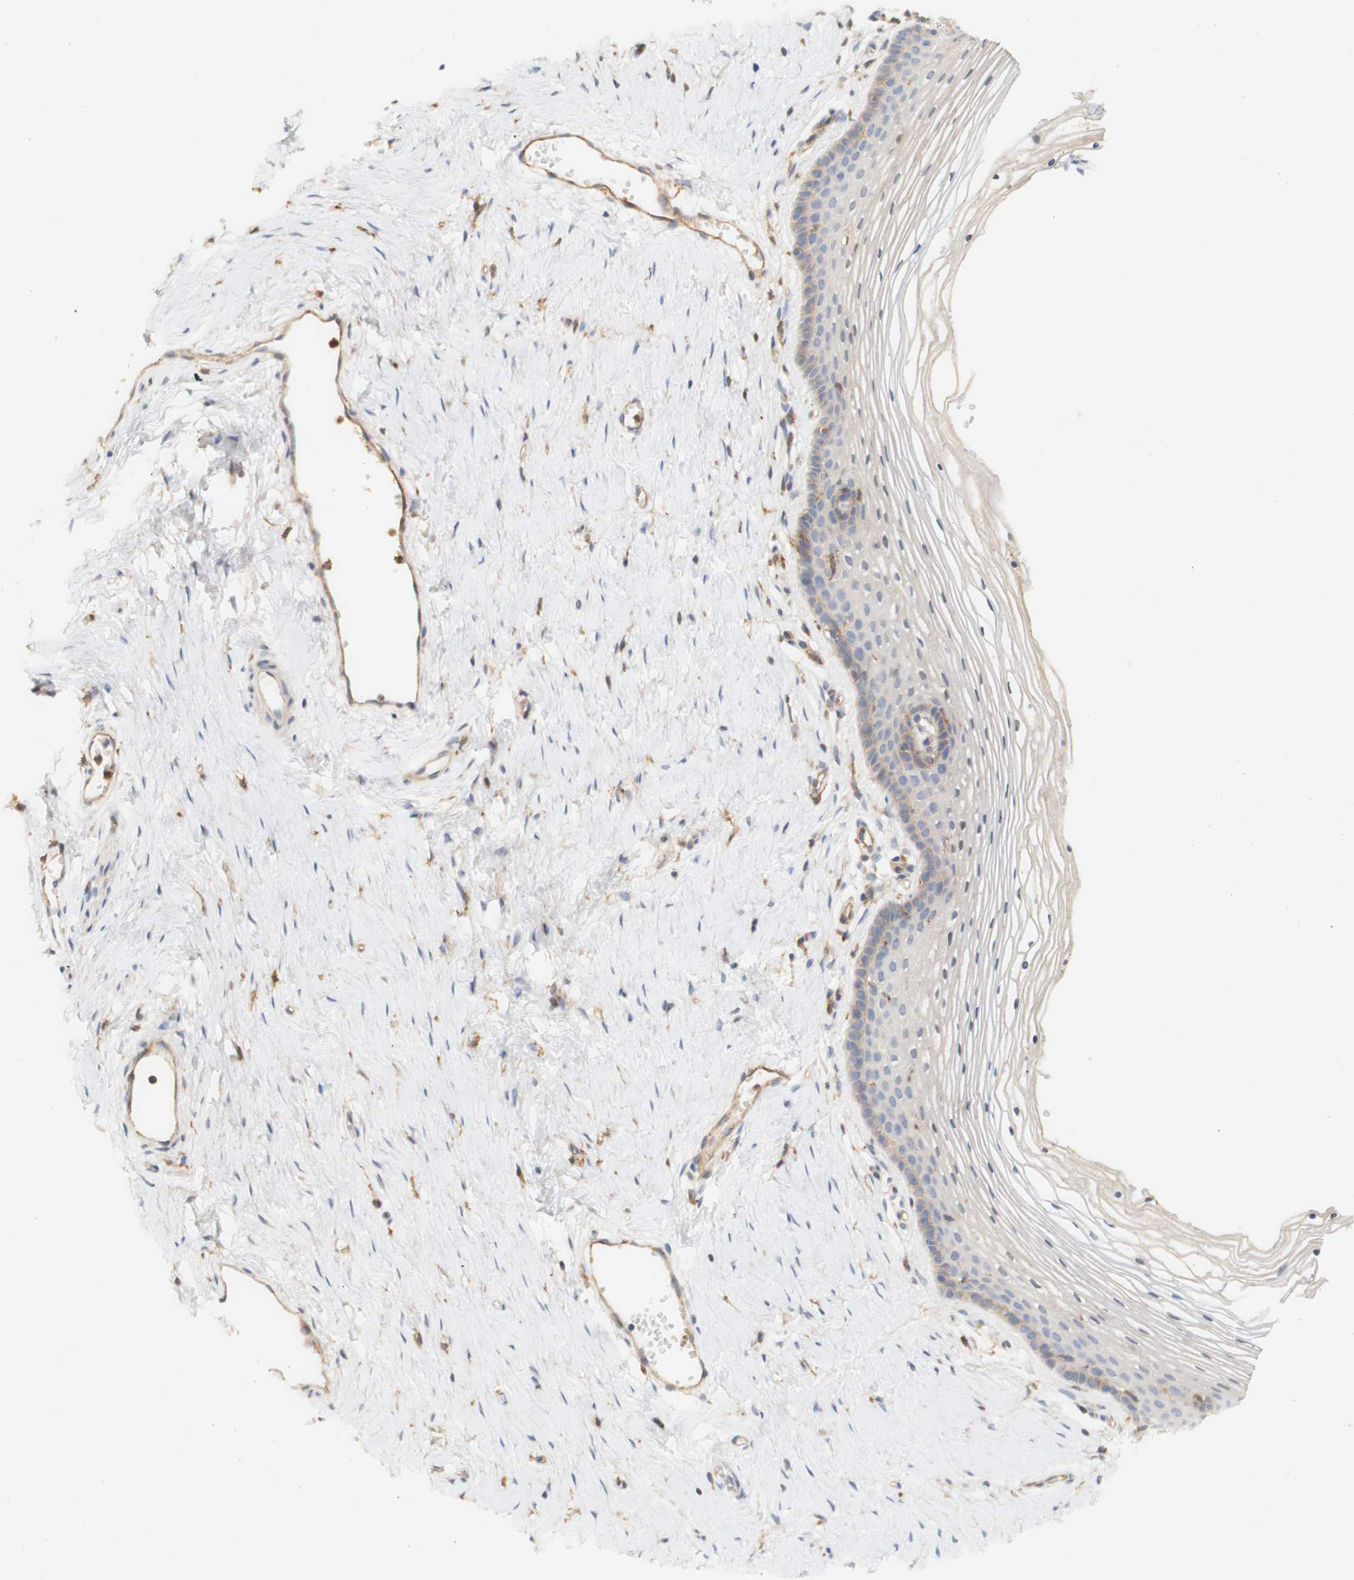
{"staining": {"intensity": "weak", "quantity": "25%-75%", "location": "cytoplasmic/membranous"}, "tissue": "vagina", "cell_type": "Squamous epithelial cells", "image_type": "normal", "snomed": [{"axis": "morphology", "description": "Normal tissue, NOS"}, {"axis": "topography", "description": "Vagina"}], "caption": "Protein analysis of unremarkable vagina shows weak cytoplasmic/membranous staining in about 25%-75% of squamous epithelial cells. (DAB (3,3'-diaminobenzidine) IHC with brightfield microscopy, high magnification).", "gene": "PCDH7", "patient": {"sex": "female", "age": 32}}